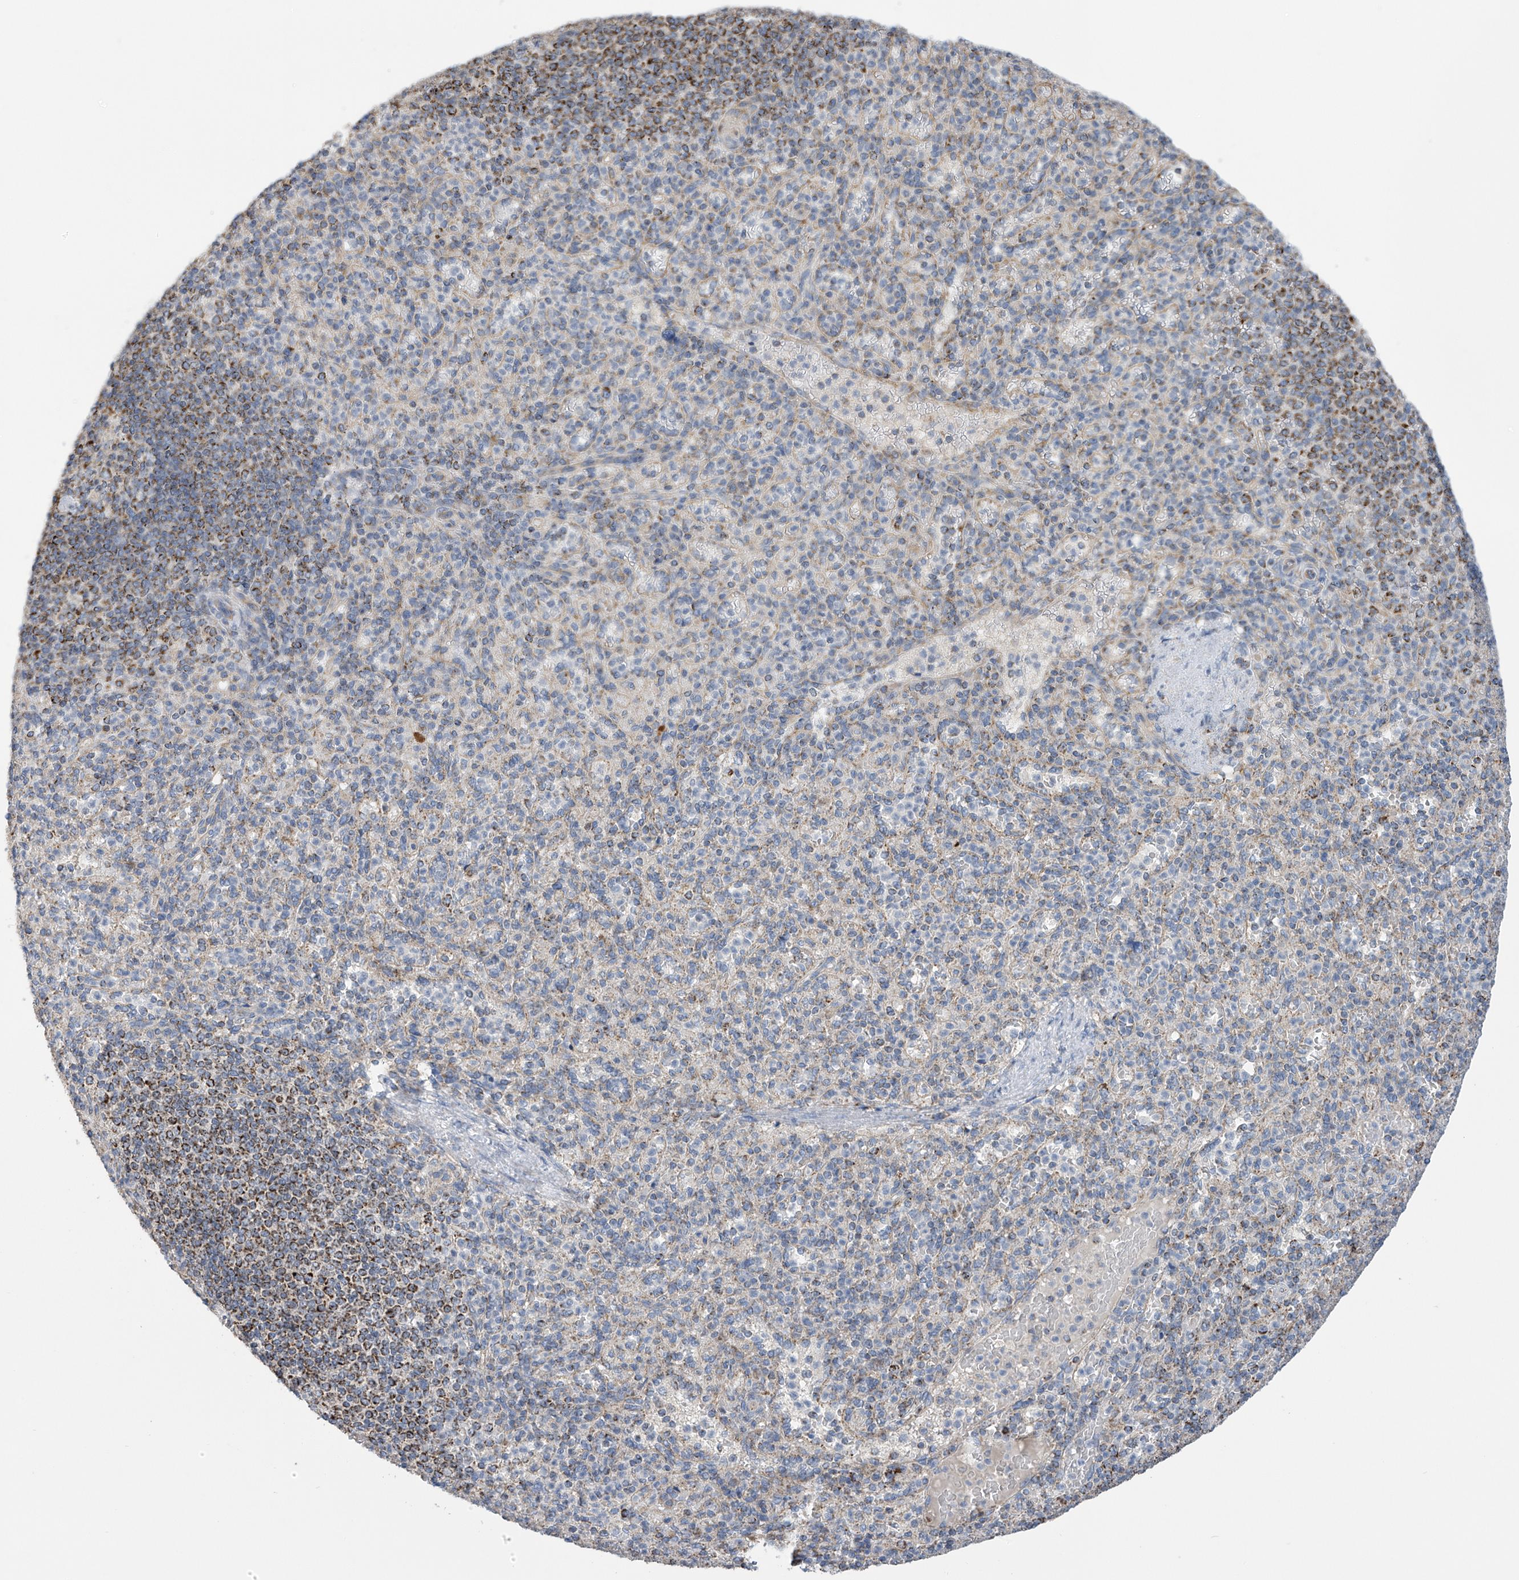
{"staining": {"intensity": "moderate", "quantity": "<25%", "location": "cytoplasmic/membranous"}, "tissue": "spleen", "cell_type": "Cells in red pulp", "image_type": "normal", "snomed": [{"axis": "morphology", "description": "Normal tissue, NOS"}, {"axis": "topography", "description": "Spleen"}], "caption": "This photomicrograph shows immunohistochemistry staining of benign human spleen, with low moderate cytoplasmic/membranous staining in about <25% of cells in red pulp.", "gene": "PNPT1", "patient": {"sex": "female", "age": 74}}